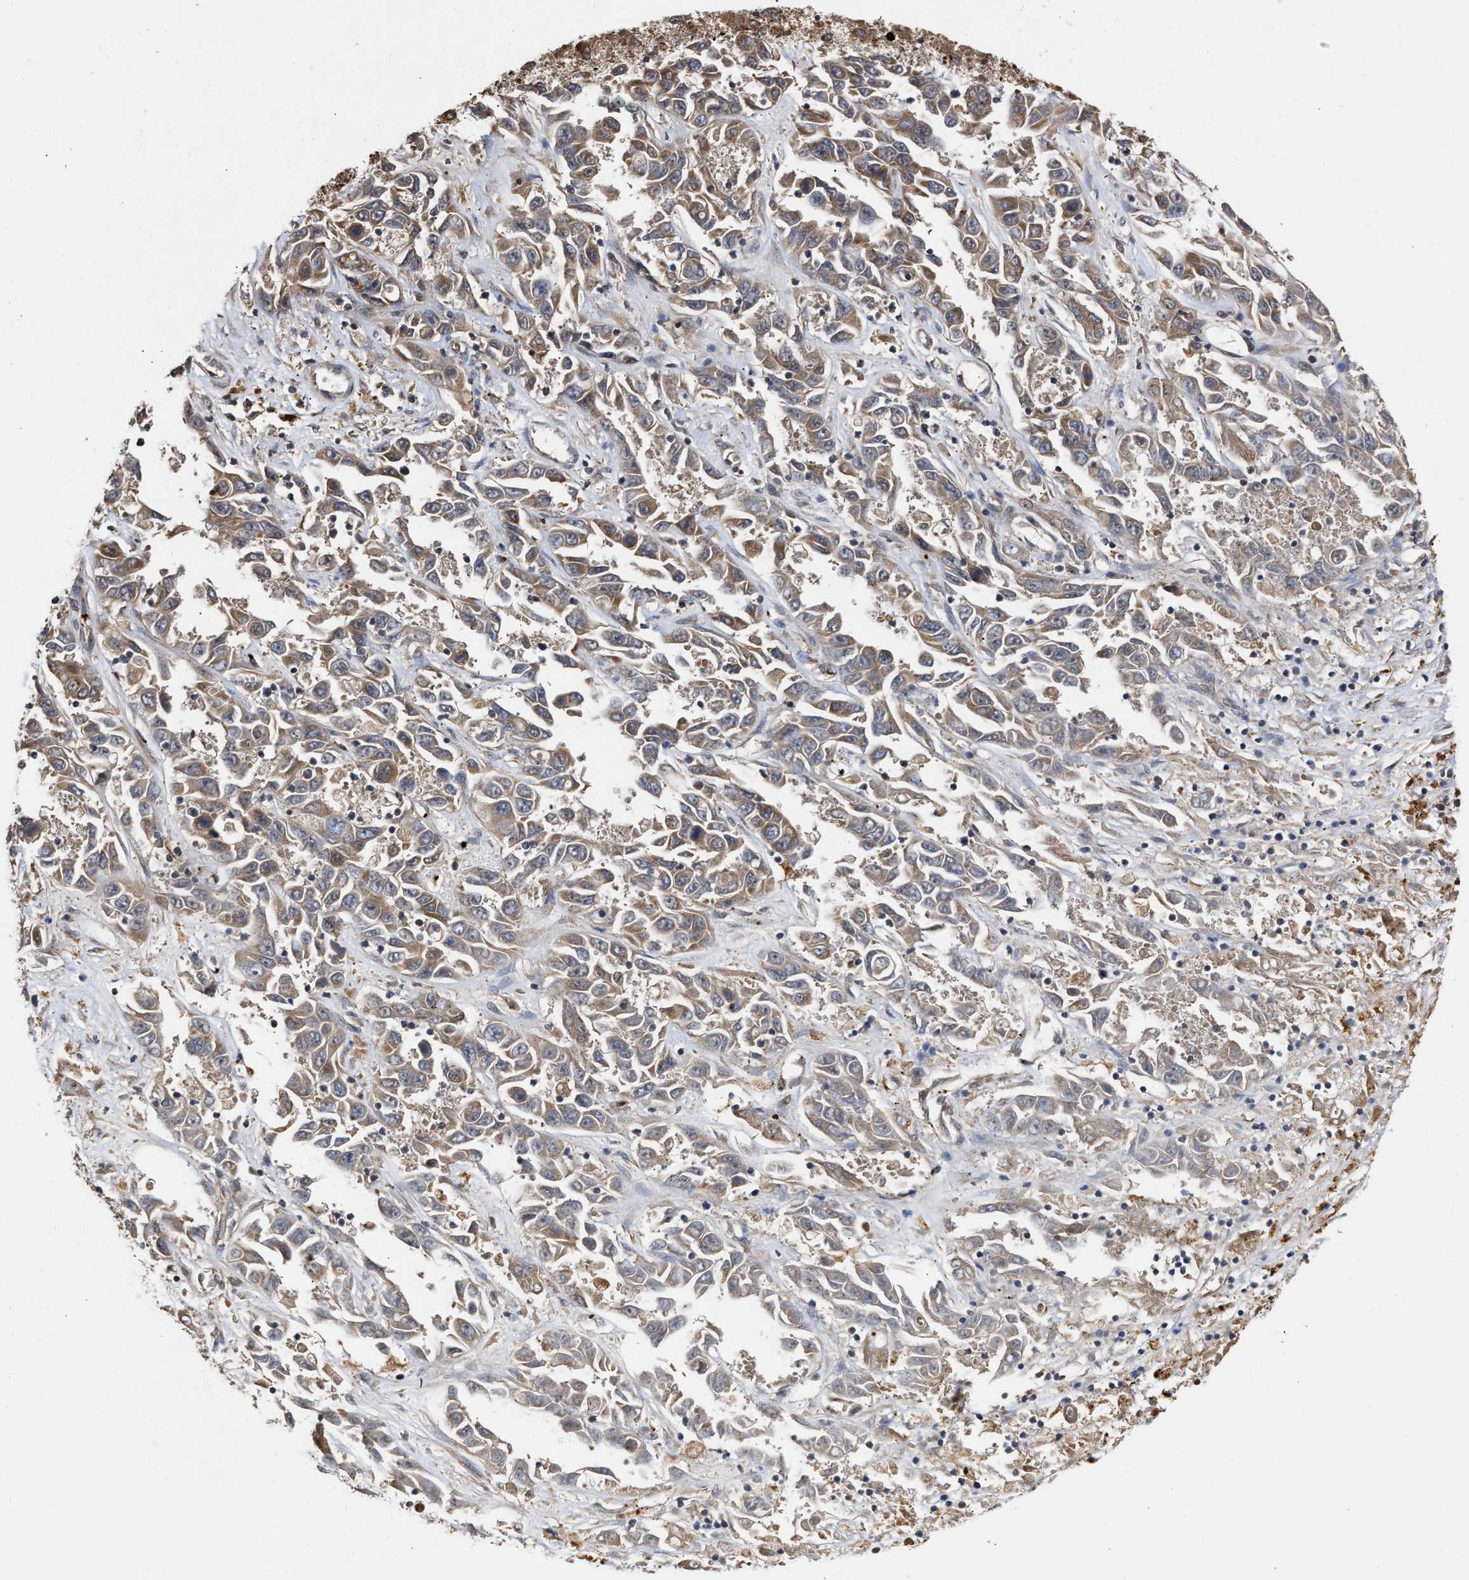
{"staining": {"intensity": "moderate", "quantity": ">75%", "location": "cytoplasmic/membranous"}, "tissue": "liver cancer", "cell_type": "Tumor cells", "image_type": "cancer", "snomed": [{"axis": "morphology", "description": "Cholangiocarcinoma"}, {"axis": "topography", "description": "Liver"}], "caption": "Protein analysis of liver cholangiocarcinoma tissue displays moderate cytoplasmic/membranous staining in approximately >75% of tumor cells.", "gene": "SAR1A", "patient": {"sex": "female", "age": 52}}